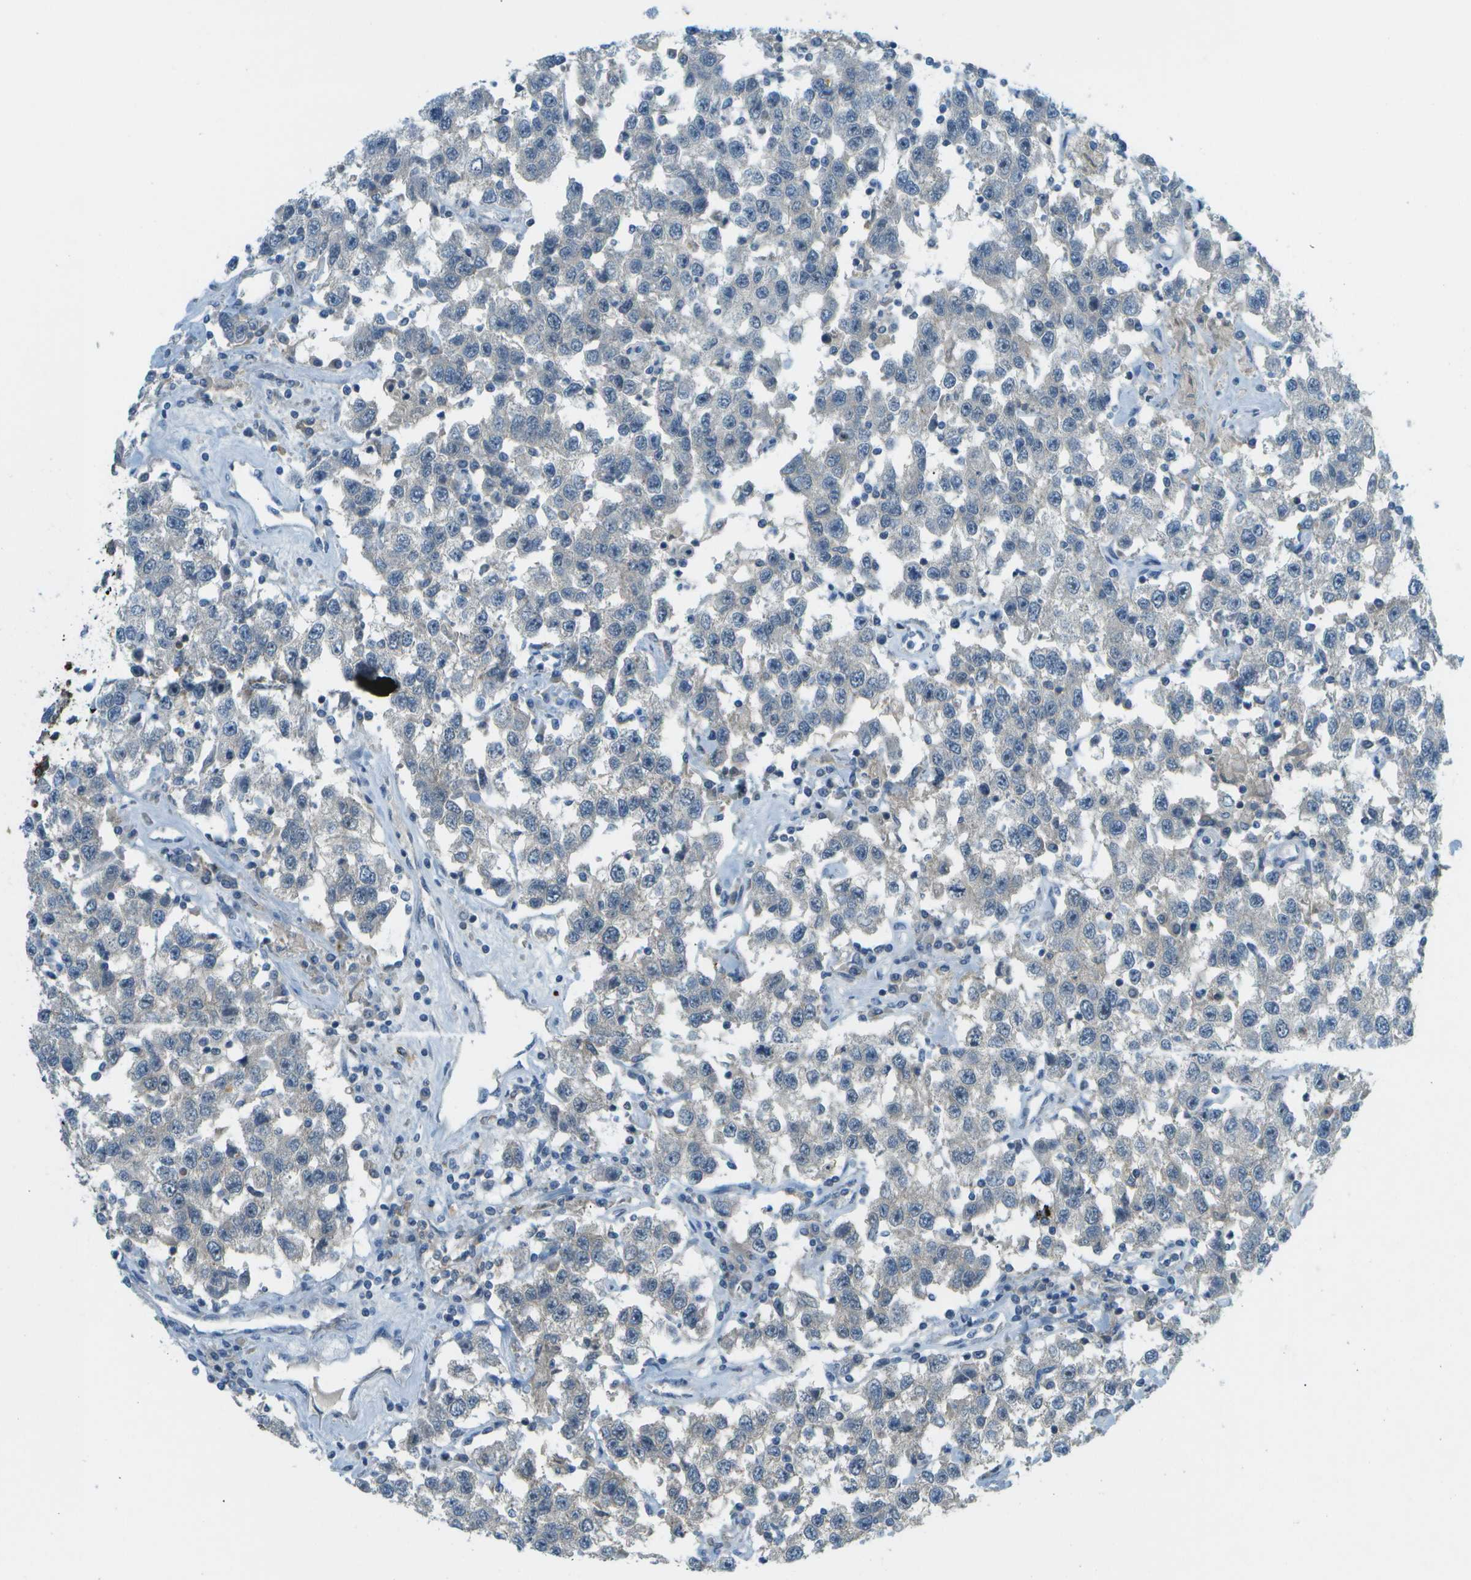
{"staining": {"intensity": "negative", "quantity": "none", "location": "none"}, "tissue": "testis cancer", "cell_type": "Tumor cells", "image_type": "cancer", "snomed": [{"axis": "morphology", "description": "Seminoma, NOS"}, {"axis": "topography", "description": "Testis"}], "caption": "Immunohistochemistry of human testis seminoma reveals no expression in tumor cells.", "gene": "CDH23", "patient": {"sex": "male", "age": 41}}